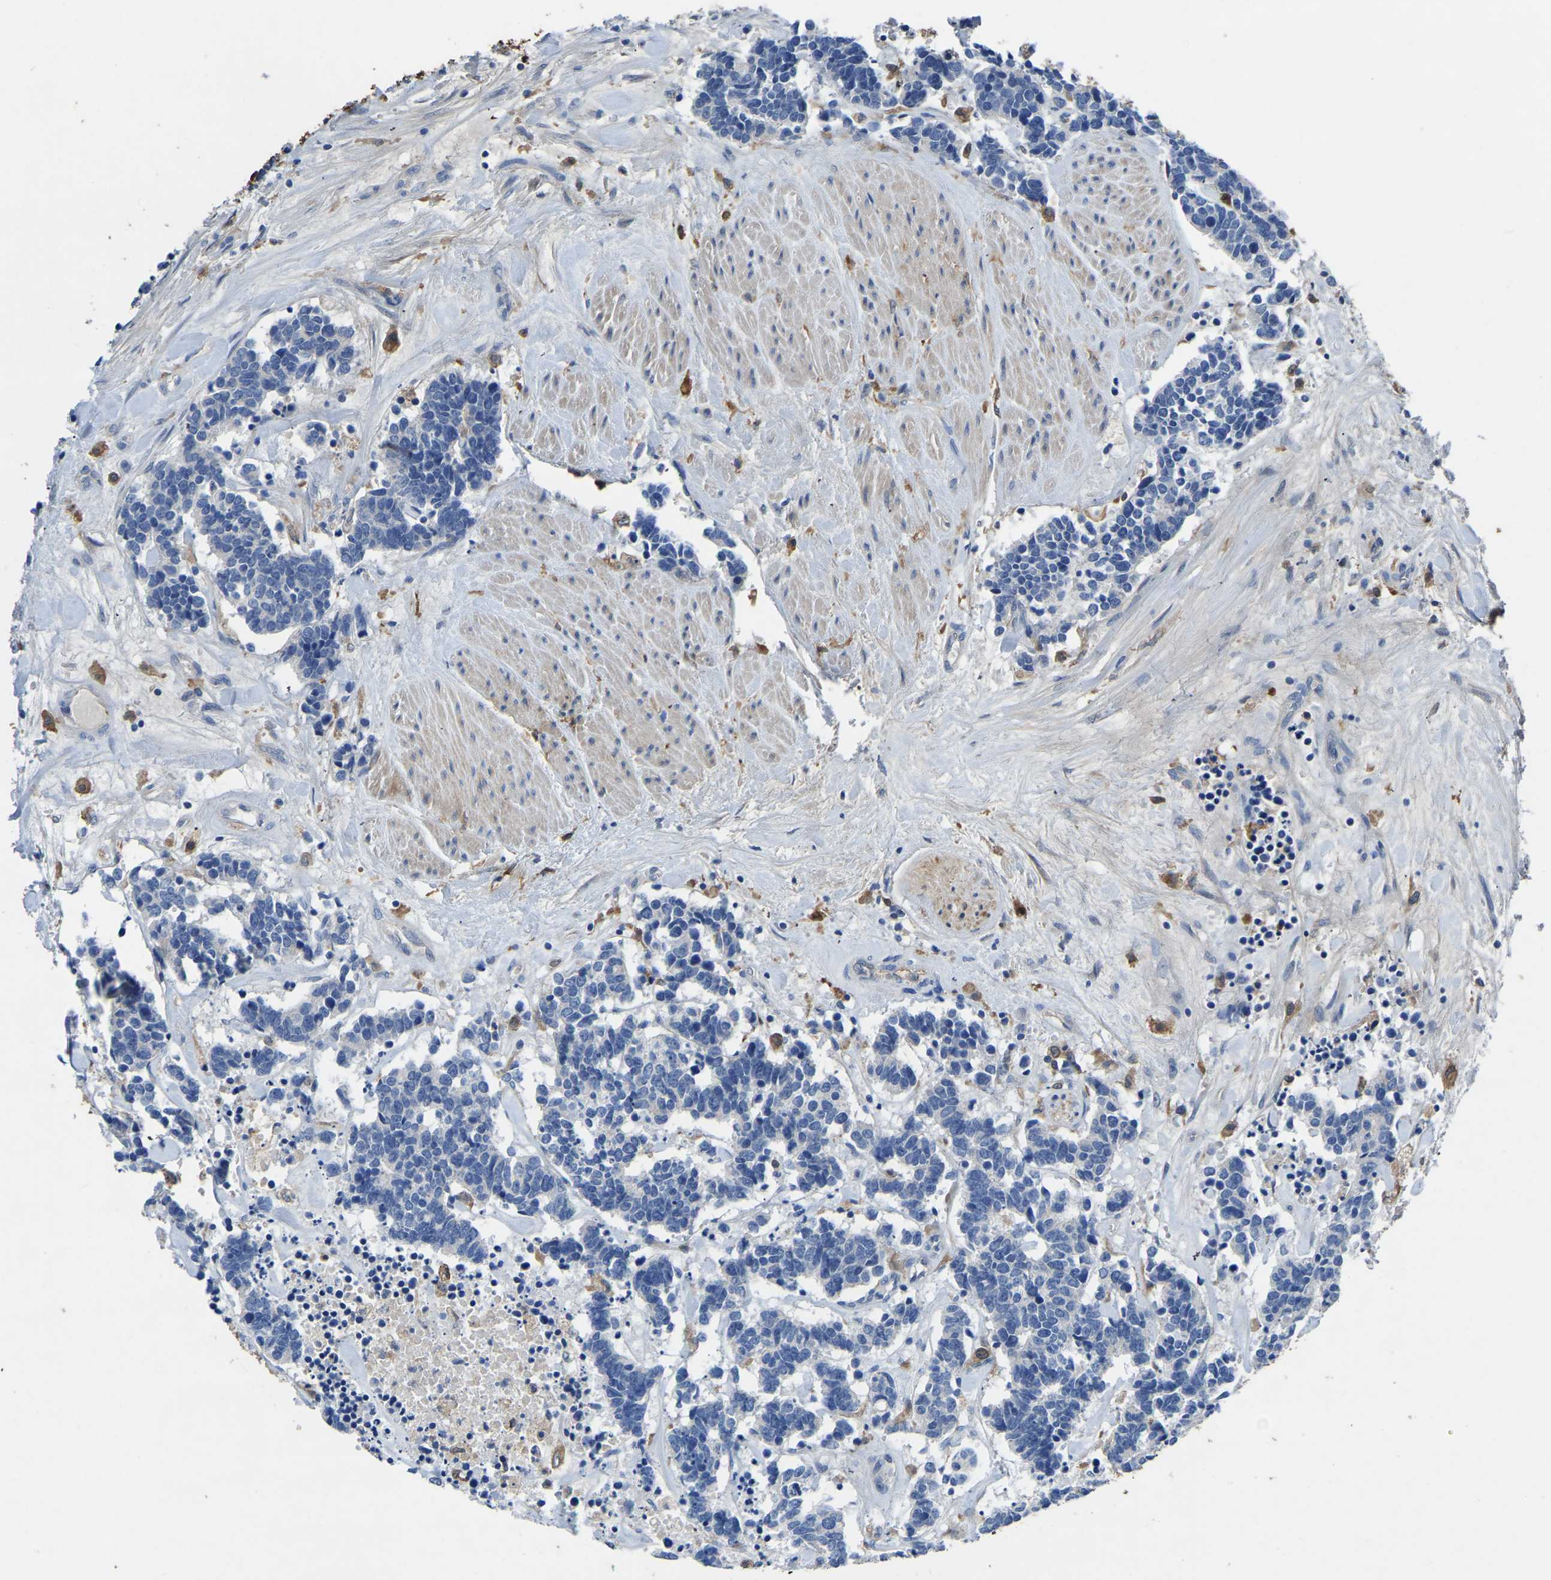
{"staining": {"intensity": "negative", "quantity": "none", "location": "none"}, "tissue": "carcinoid", "cell_type": "Tumor cells", "image_type": "cancer", "snomed": [{"axis": "morphology", "description": "Carcinoma, NOS"}, {"axis": "morphology", "description": "Carcinoid, malignant, NOS"}, {"axis": "topography", "description": "Urinary bladder"}], "caption": "The immunohistochemistry (IHC) histopathology image has no significant staining in tumor cells of carcinoid tissue.", "gene": "ATG2B", "patient": {"sex": "male", "age": 57}}